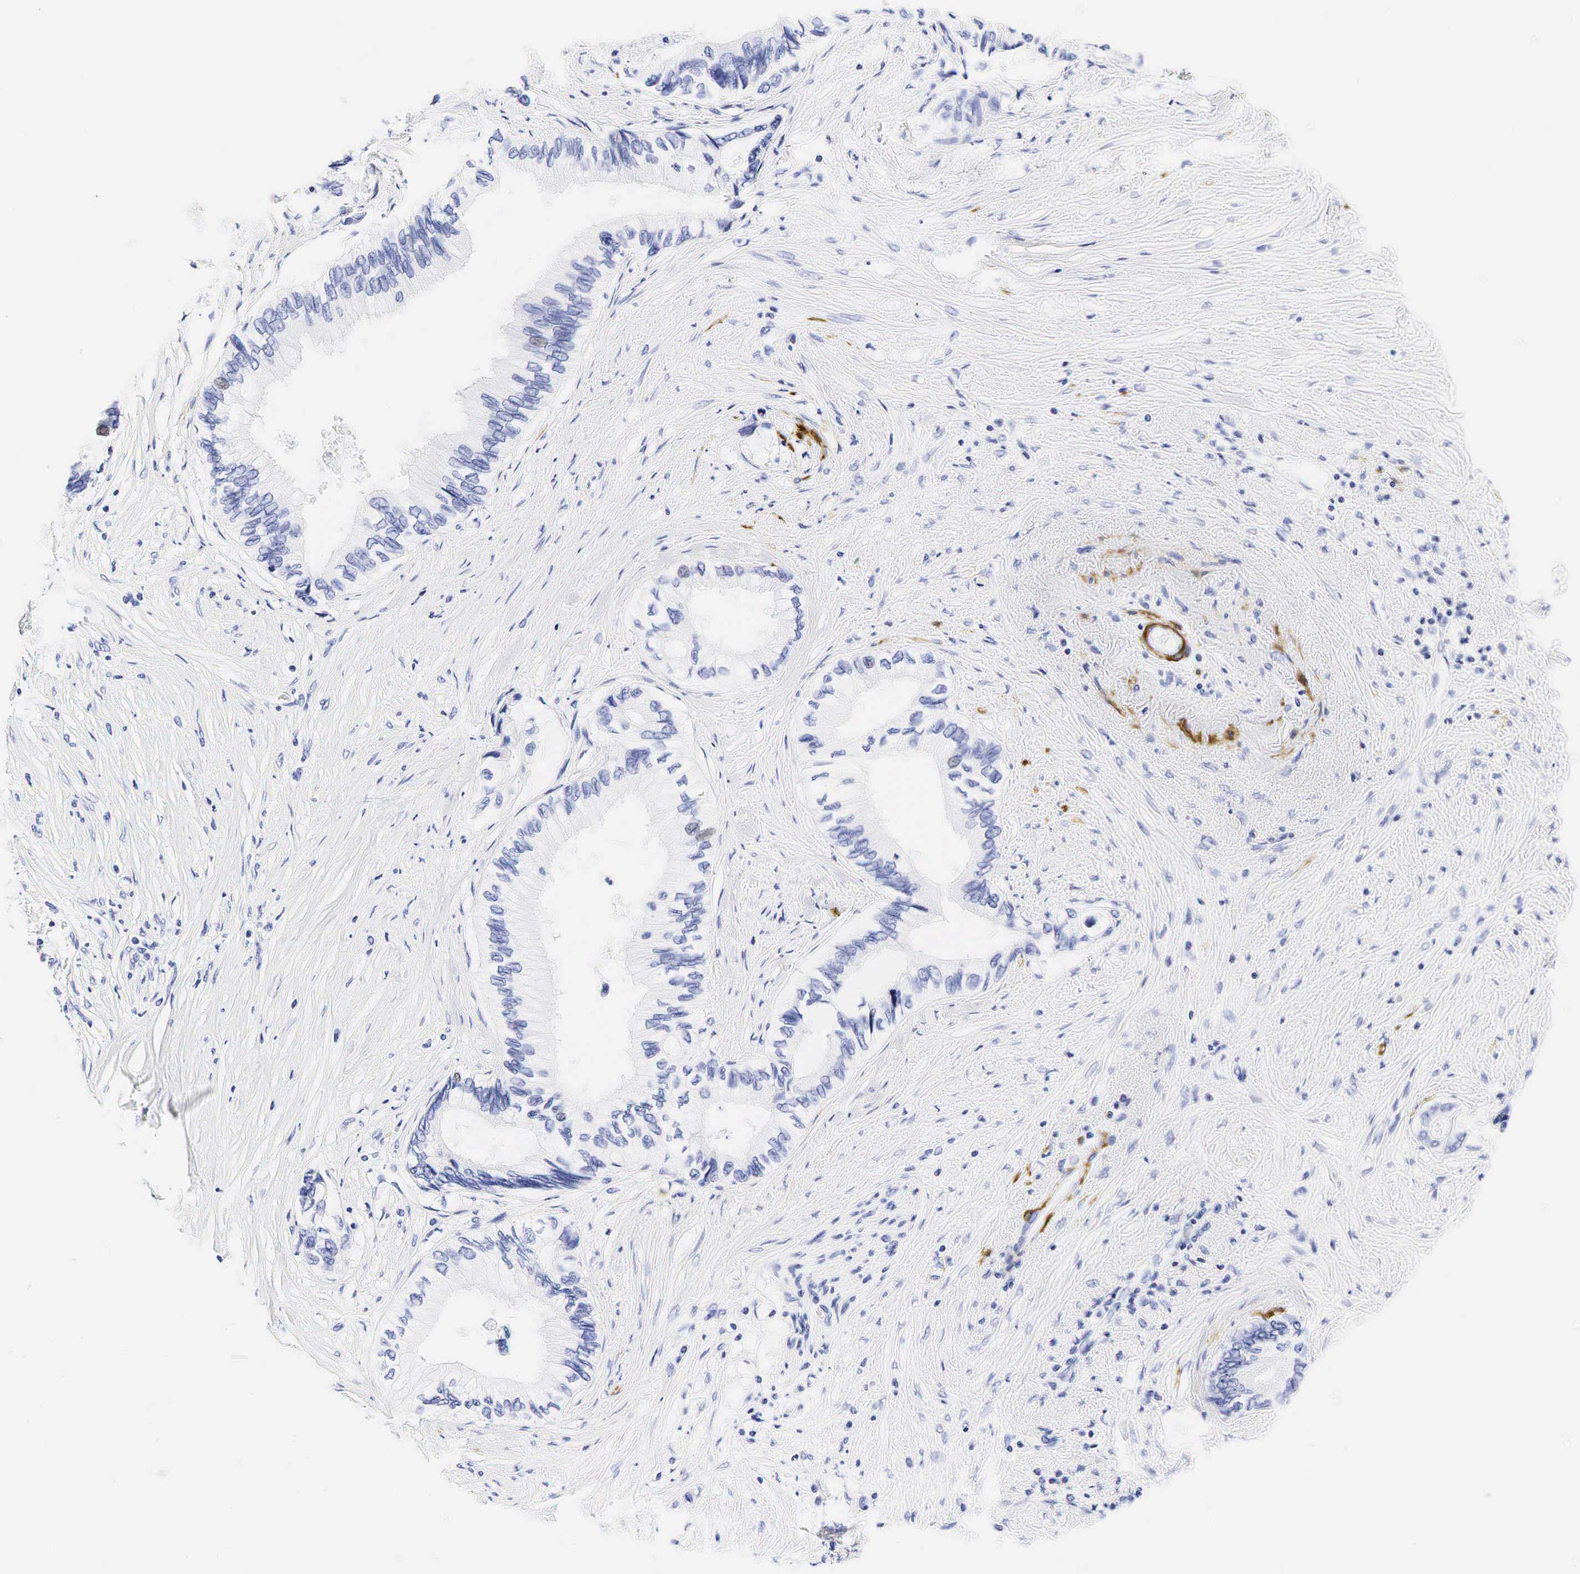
{"staining": {"intensity": "negative", "quantity": "none", "location": "none"}, "tissue": "pancreatic cancer", "cell_type": "Tumor cells", "image_type": "cancer", "snomed": [{"axis": "morphology", "description": "Adenocarcinoma, NOS"}, {"axis": "topography", "description": "Pancreas"}], "caption": "Photomicrograph shows no protein positivity in tumor cells of adenocarcinoma (pancreatic) tissue.", "gene": "CALD1", "patient": {"sex": "female", "age": 66}}